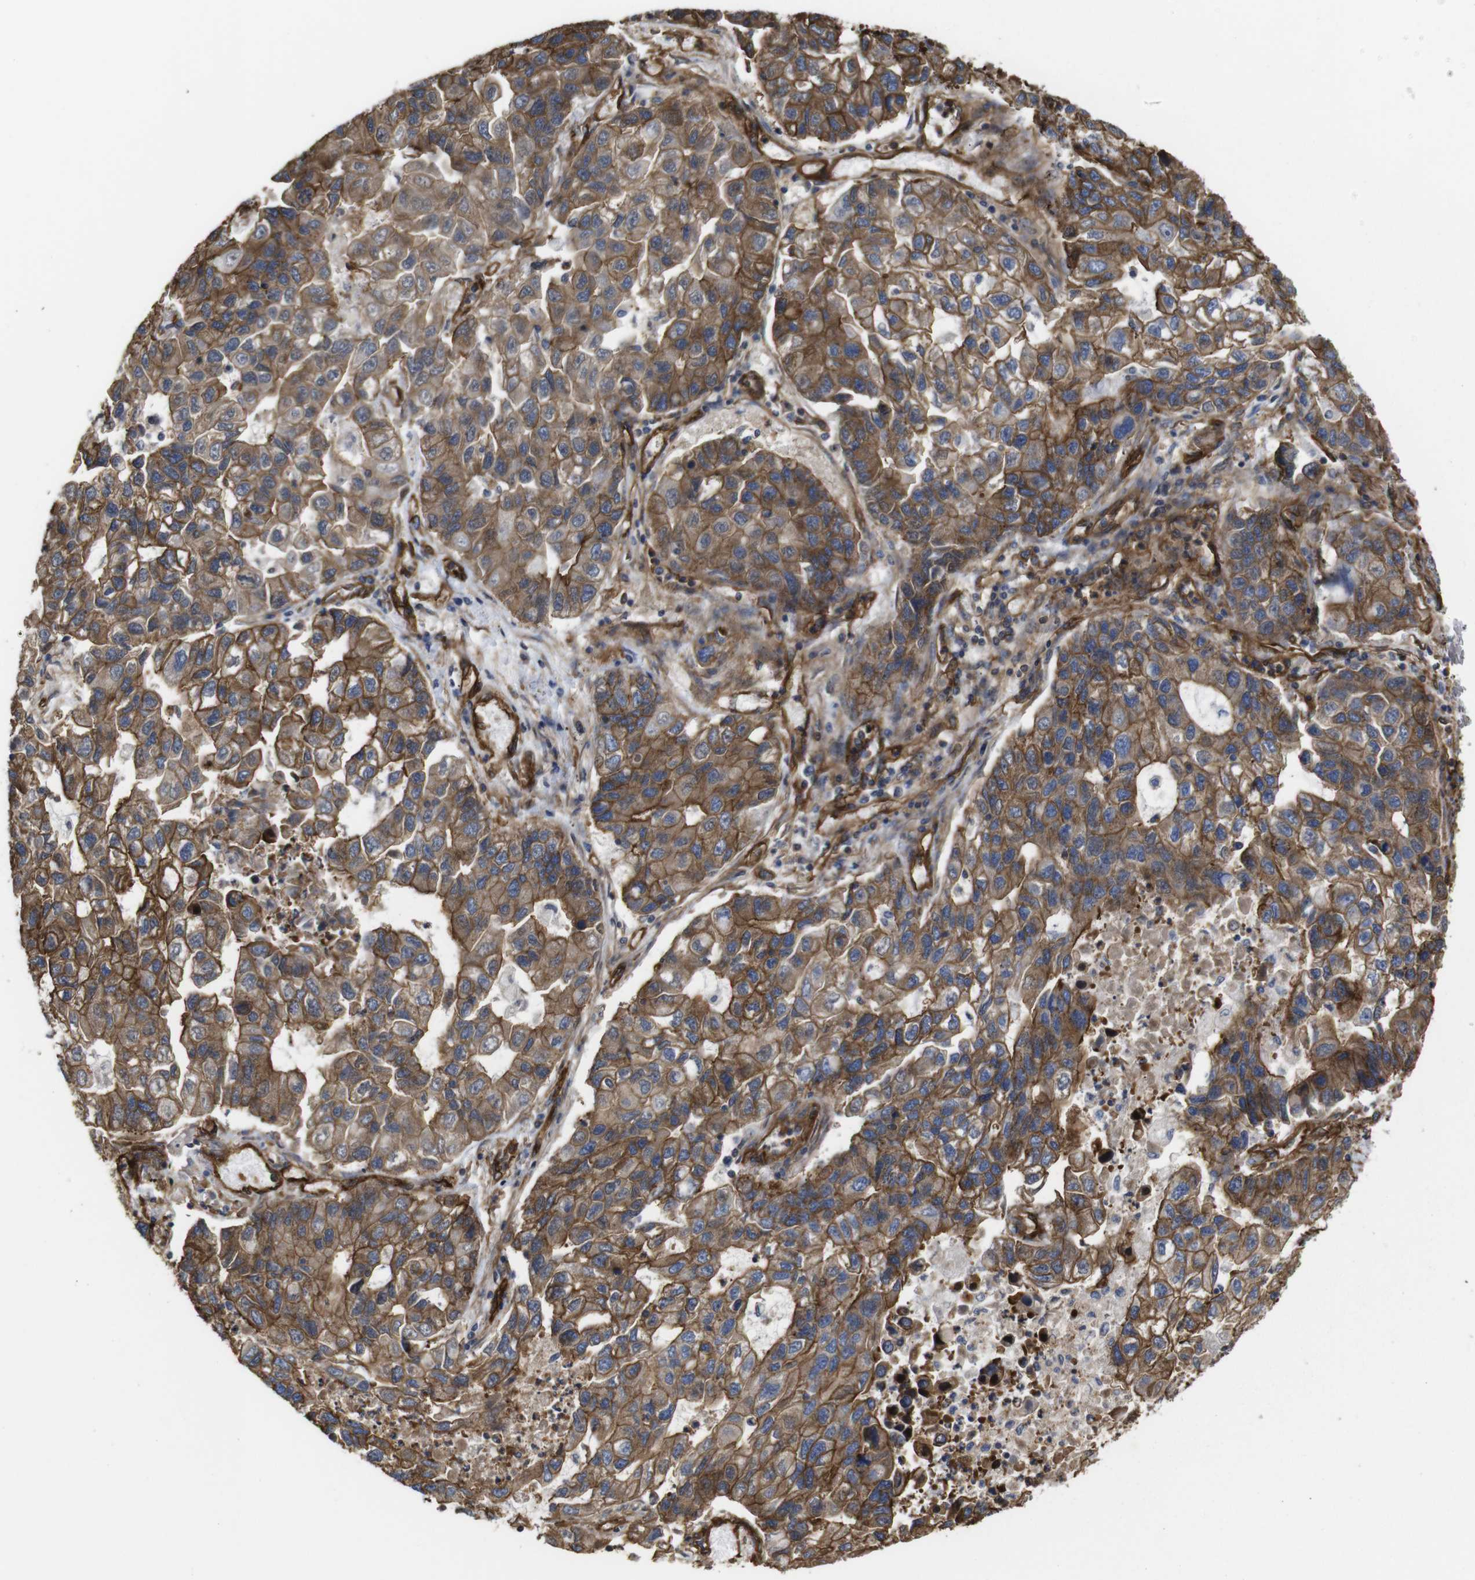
{"staining": {"intensity": "moderate", "quantity": ">75%", "location": "cytoplasmic/membranous"}, "tissue": "lung cancer", "cell_type": "Tumor cells", "image_type": "cancer", "snomed": [{"axis": "morphology", "description": "Adenocarcinoma, NOS"}, {"axis": "topography", "description": "Lung"}], "caption": "Lung cancer (adenocarcinoma) tissue displays moderate cytoplasmic/membranous positivity in about >75% of tumor cells, visualized by immunohistochemistry. (IHC, brightfield microscopy, high magnification).", "gene": "SPTBN1", "patient": {"sex": "female", "age": 51}}